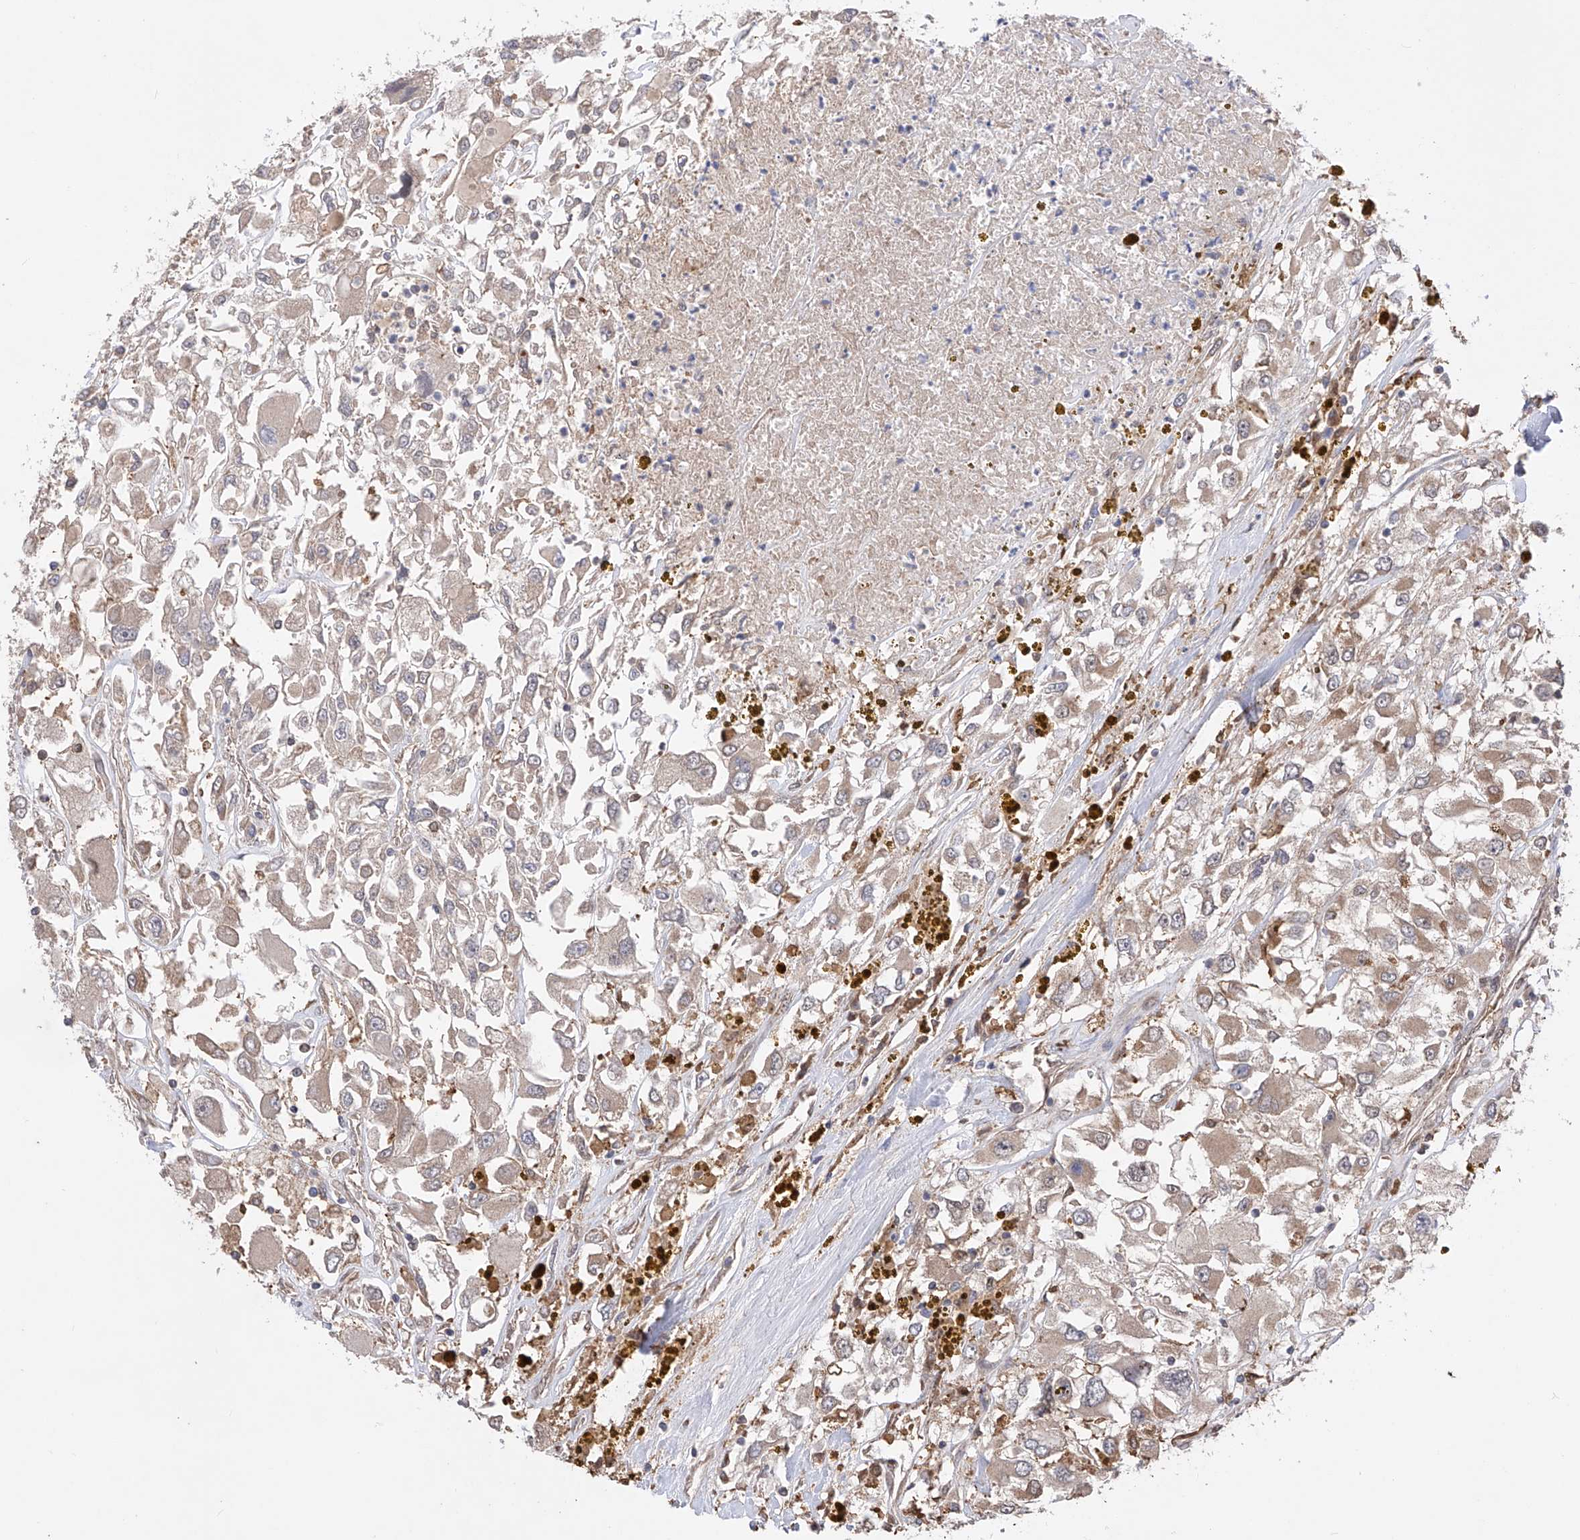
{"staining": {"intensity": "weak", "quantity": "25%-75%", "location": "cytoplasmic/membranous"}, "tissue": "renal cancer", "cell_type": "Tumor cells", "image_type": "cancer", "snomed": [{"axis": "morphology", "description": "Adenocarcinoma, NOS"}, {"axis": "topography", "description": "Kidney"}], "caption": "Protein positivity by IHC displays weak cytoplasmic/membranous expression in about 25%-75% of tumor cells in renal cancer. (DAB IHC, brown staining for protein, blue staining for nuclei).", "gene": "SDHAF4", "patient": {"sex": "female", "age": 52}}